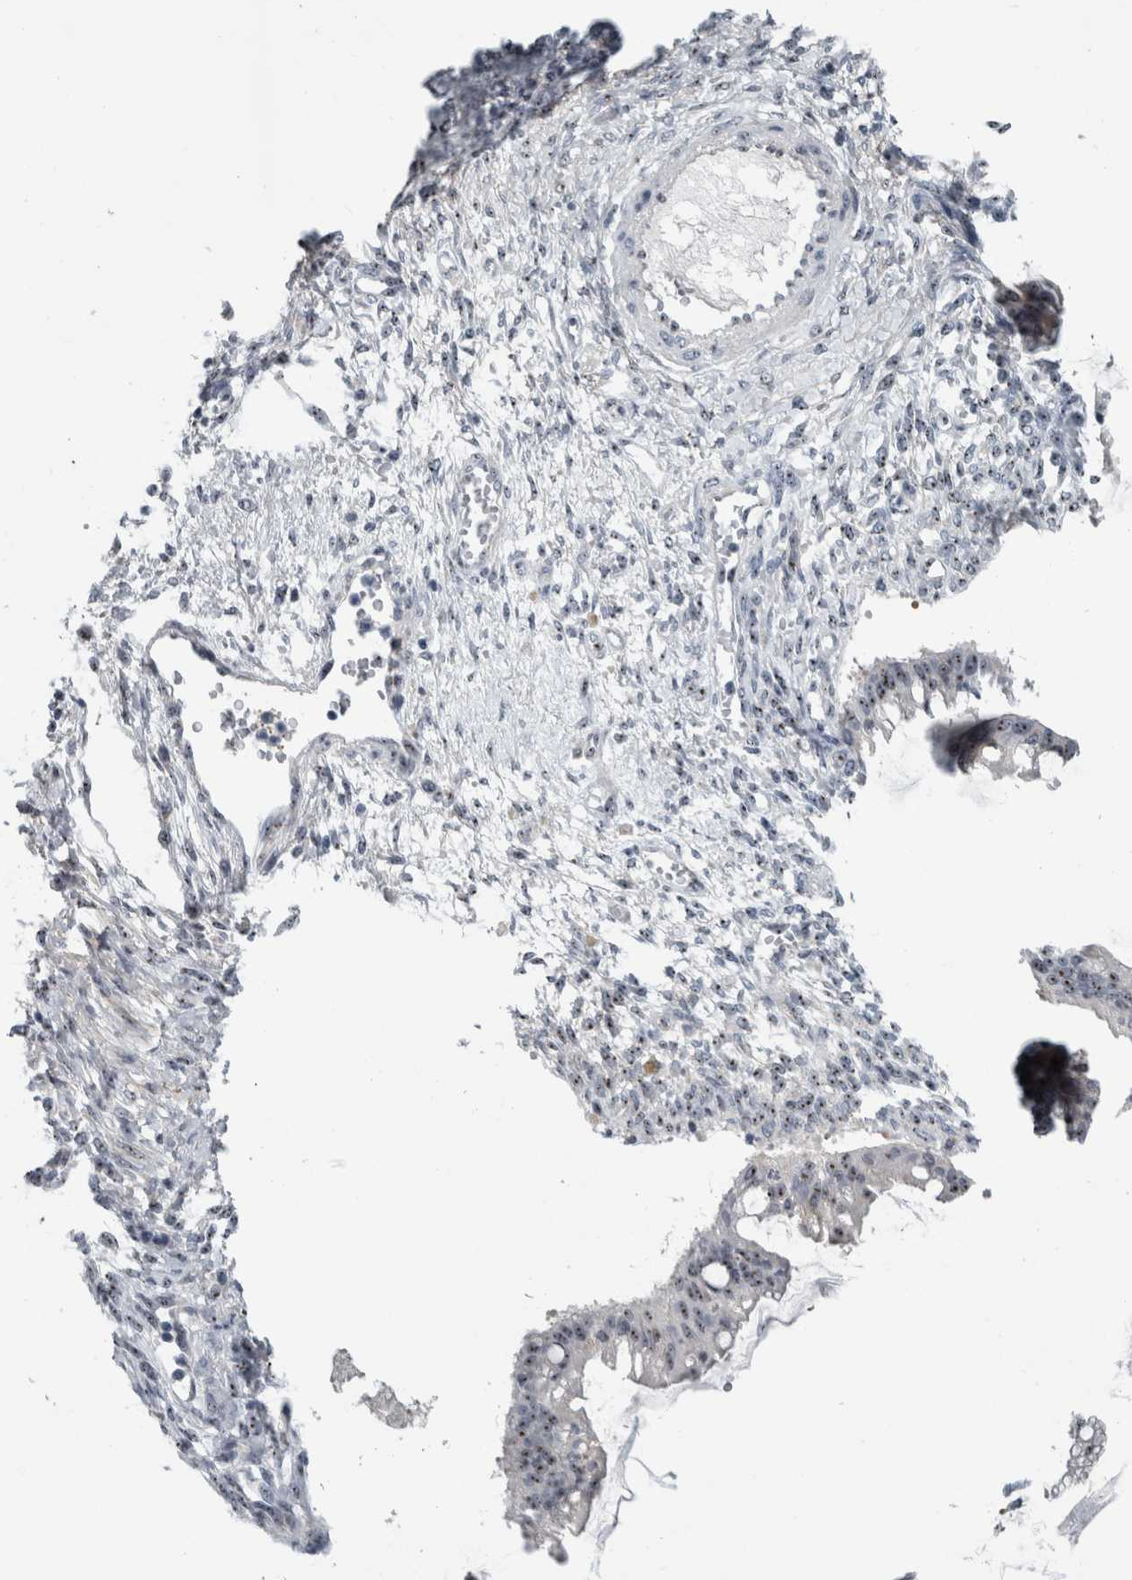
{"staining": {"intensity": "weak", "quantity": ">75%", "location": "nuclear"}, "tissue": "ovarian cancer", "cell_type": "Tumor cells", "image_type": "cancer", "snomed": [{"axis": "morphology", "description": "Cystadenocarcinoma, mucinous, NOS"}, {"axis": "topography", "description": "Ovary"}], "caption": "IHC photomicrograph of neoplastic tissue: human ovarian cancer (mucinous cystadenocarcinoma) stained using immunohistochemistry reveals low levels of weak protein expression localized specifically in the nuclear of tumor cells, appearing as a nuclear brown color.", "gene": "UTP6", "patient": {"sex": "female", "age": 73}}